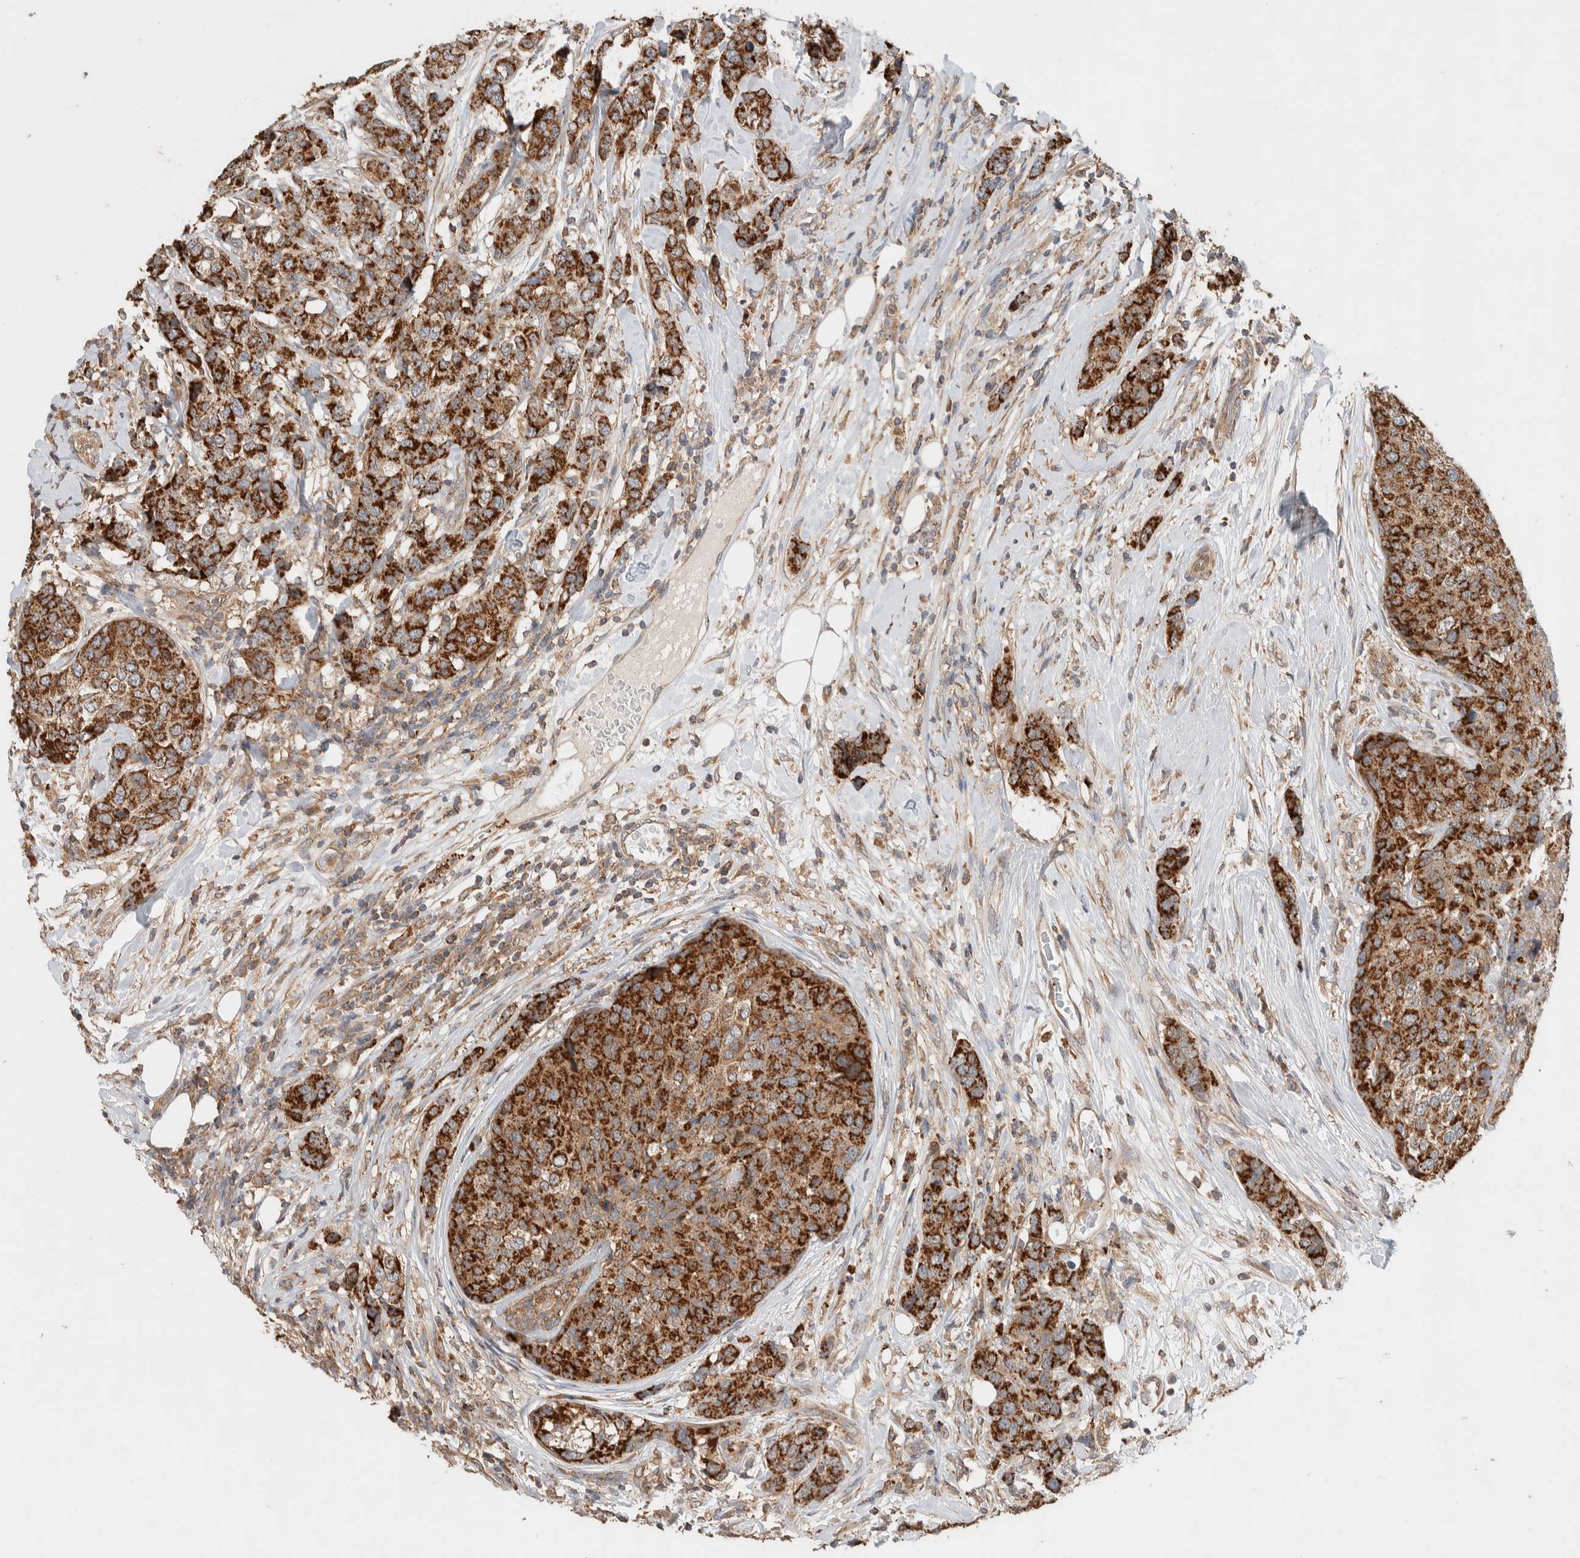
{"staining": {"intensity": "strong", "quantity": ">75%", "location": "cytoplasmic/membranous"}, "tissue": "breast cancer", "cell_type": "Tumor cells", "image_type": "cancer", "snomed": [{"axis": "morphology", "description": "Lobular carcinoma"}, {"axis": "topography", "description": "Breast"}], "caption": "DAB immunohistochemical staining of breast lobular carcinoma displays strong cytoplasmic/membranous protein positivity in approximately >75% of tumor cells. Immunohistochemistry (ihc) stains the protein in brown and the nuclei are stained blue.", "gene": "DEPTOR", "patient": {"sex": "female", "age": 59}}